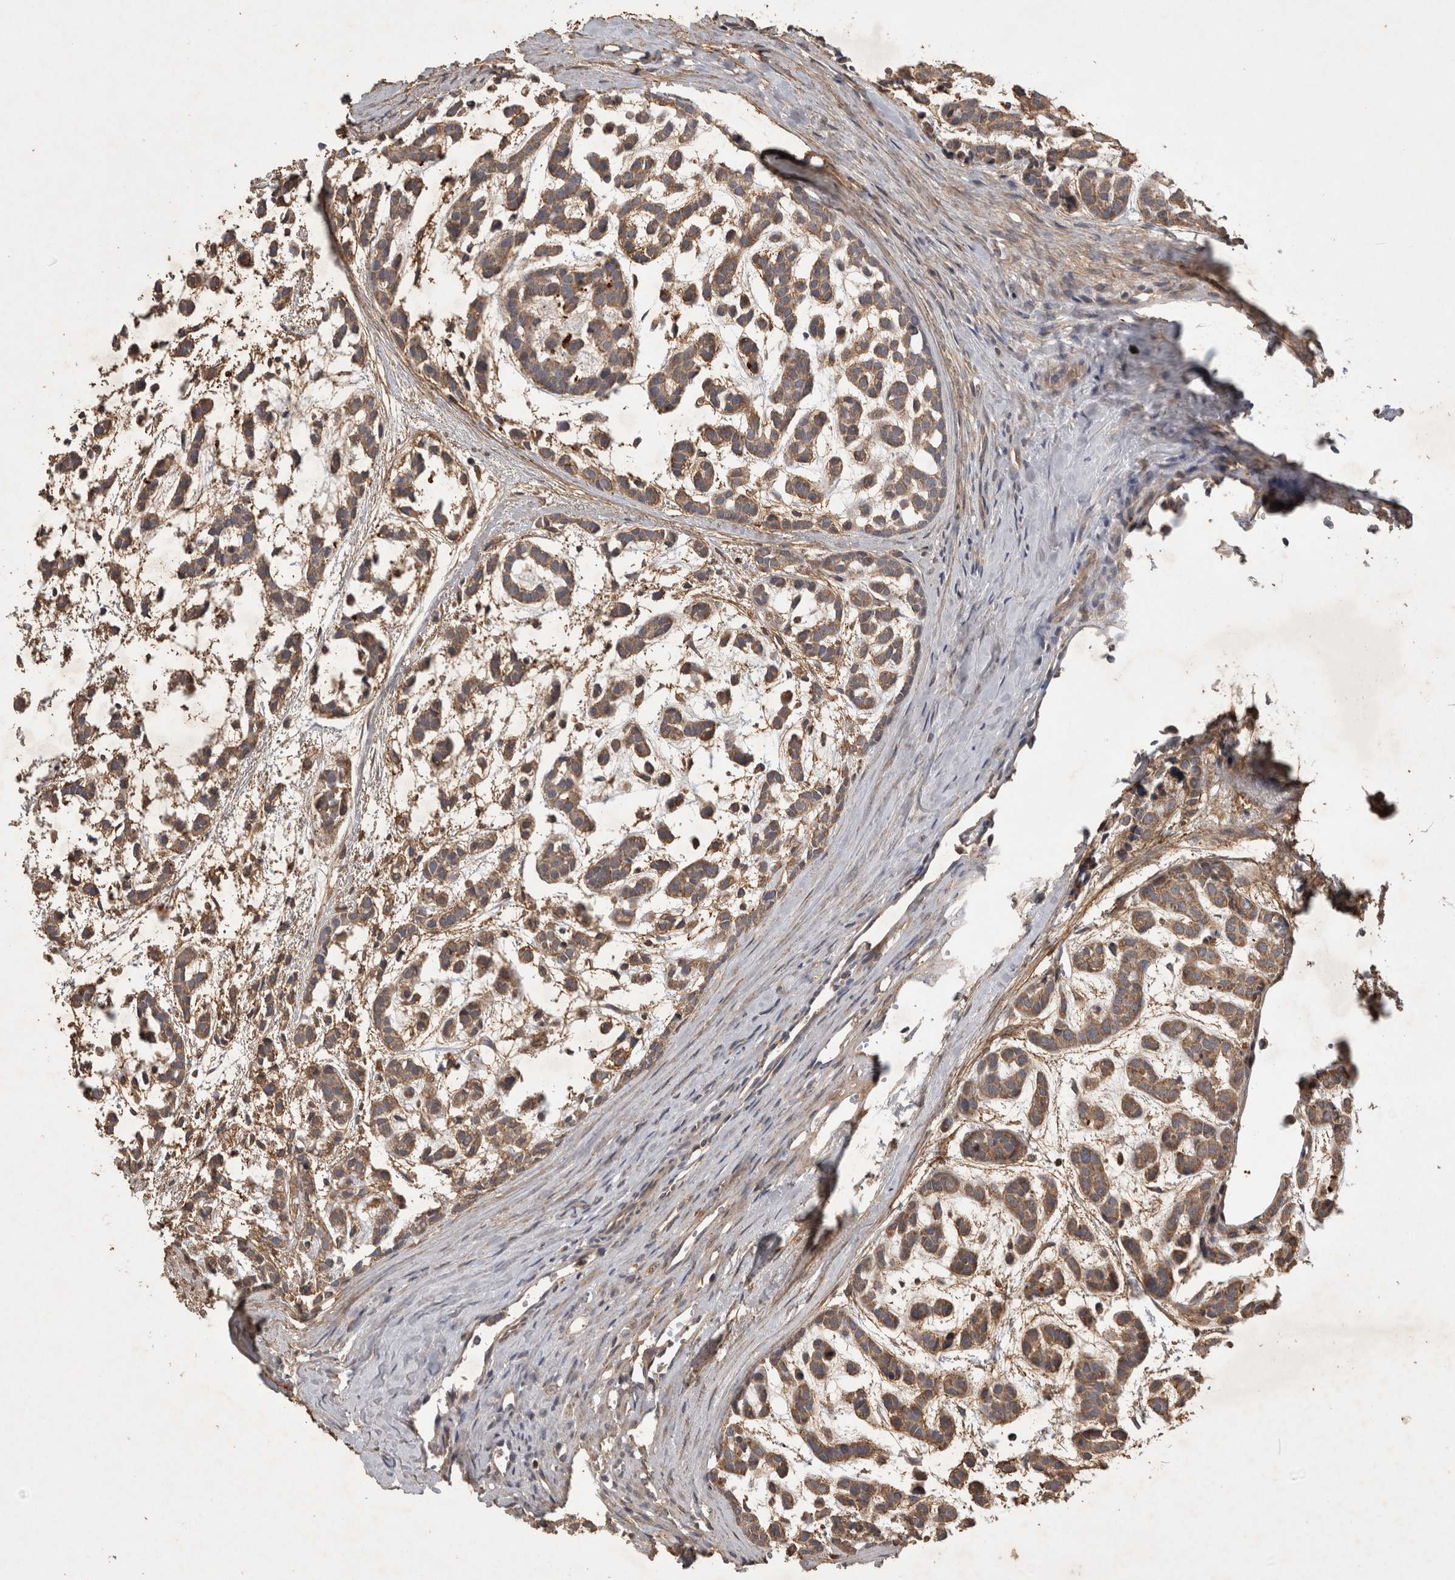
{"staining": {"intensity": "moderate", "quantity": ">75%", "location": "cytoplasmic/membranous"}, "tissue": "head and neck cancer", "cell_type": "Tumor cells", "image_type": "cancer", "snomed": [{"axis": "morphology", "description": "Adenocarcinoma, NOS"}, {"axis": "morphology", "description": "Adenoma, NOS"}, {"axis": "topography", "description": "Head-Neck"}], "caption": "Immunohistochemical staining of human head and neck cancer (adenocarcinoma) reveals medium levels of moderate cytoplasmic/membranous staining in approximately >75% of tumor cells. (Brightfield microscopy of DAB IHC at high magnification).", "gene": "TRMT61B", "patient": {"sex": "female", "age": 55}}